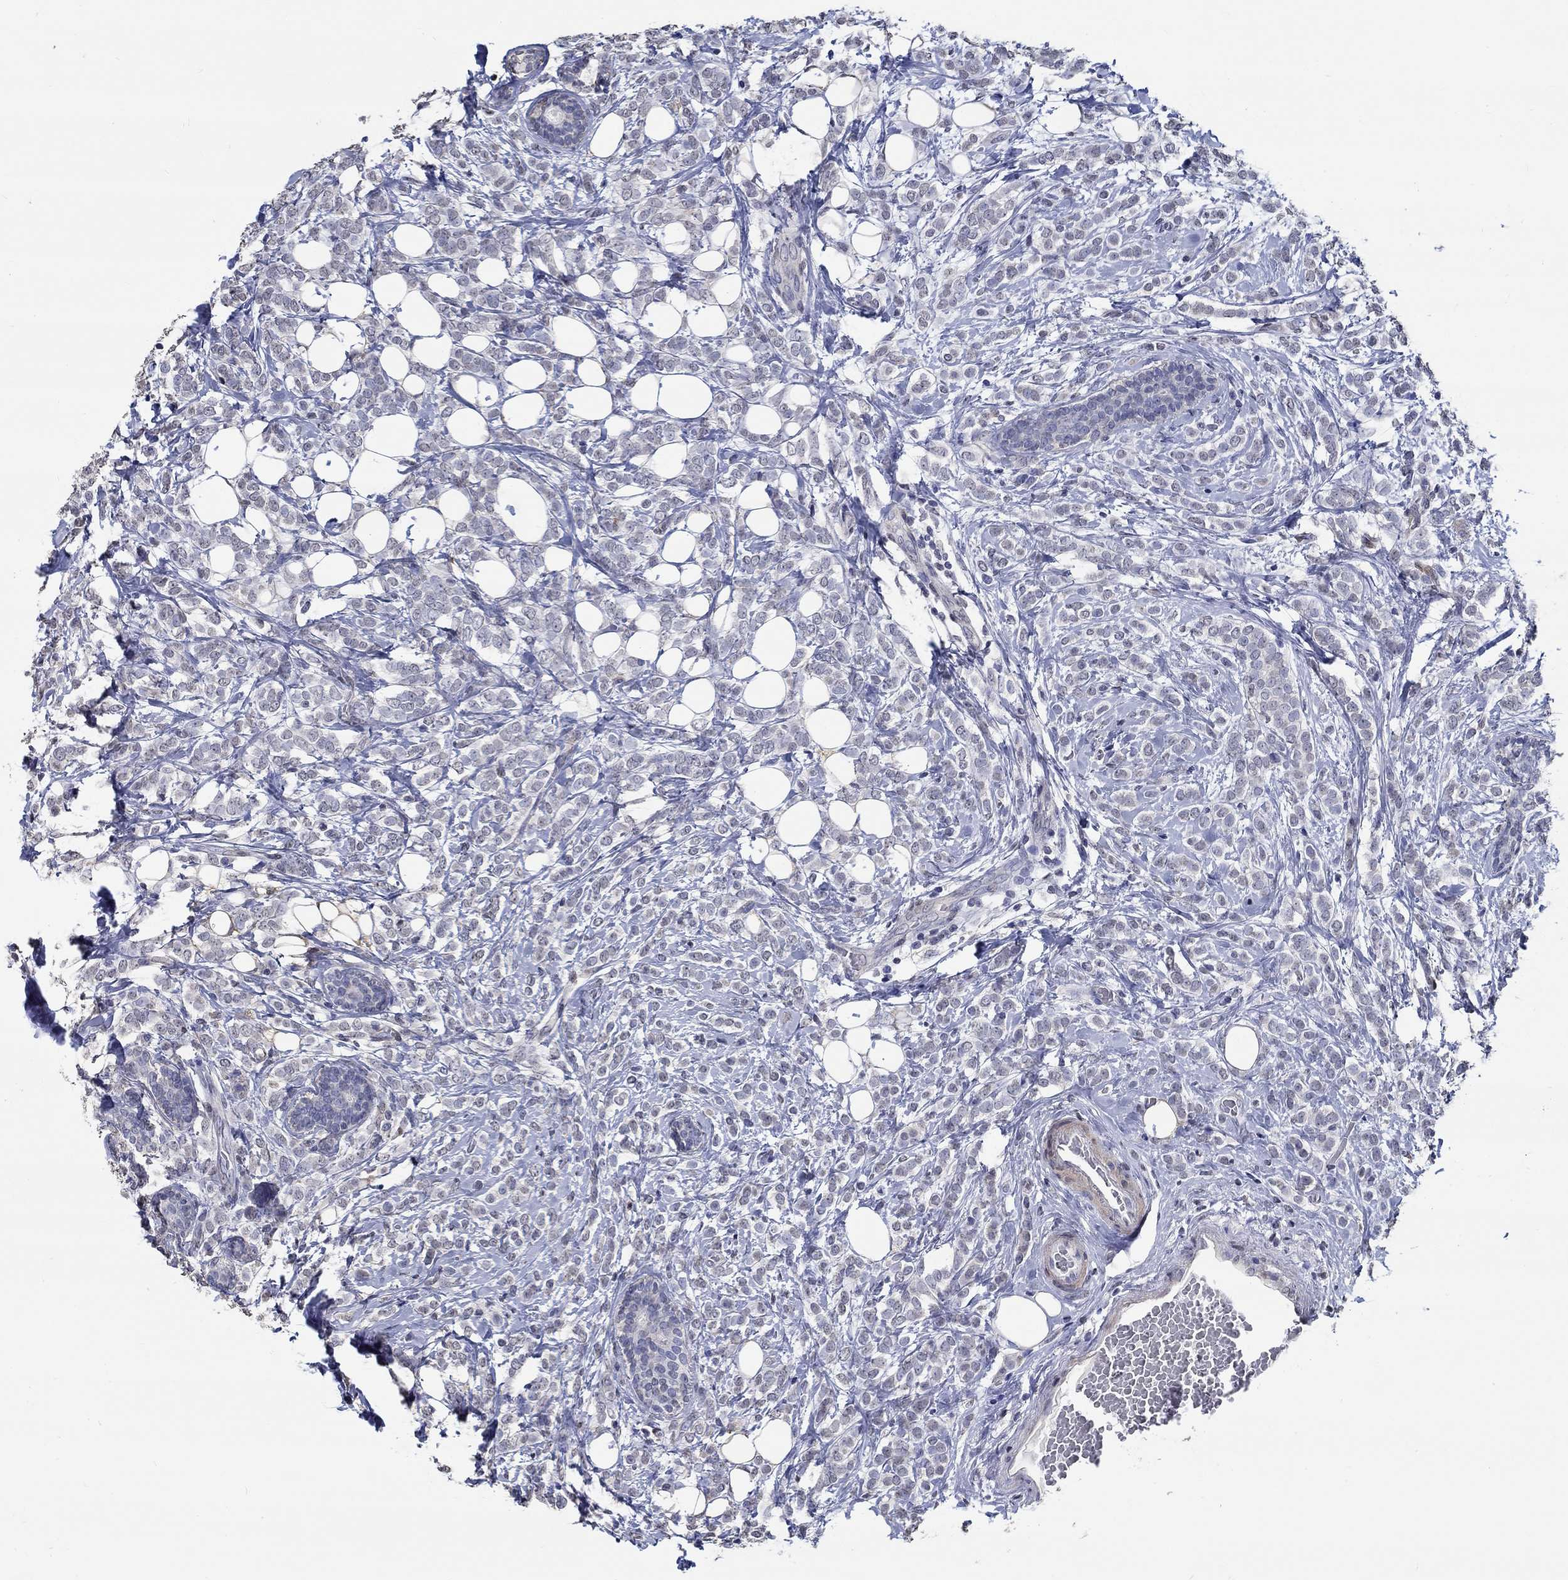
{"staining": {"intensity": "negative", "quantity": "none", "location": "none"}, "tissue": "breast cancer", "cell_type": "Tumor cells", "image_type": "cancer", "snomed": [{"axis": "morphology", "description": "Lobular carcinoma"}, {"axis": "topography", "description": "Breast"}], "caption": "Photomicrograph shows no protein positivity in tumor cells of breast cancer (lobular carcinoma) tissue.", "gene": "PDE1B", "patient": {"sex": "female", "age": 49}}